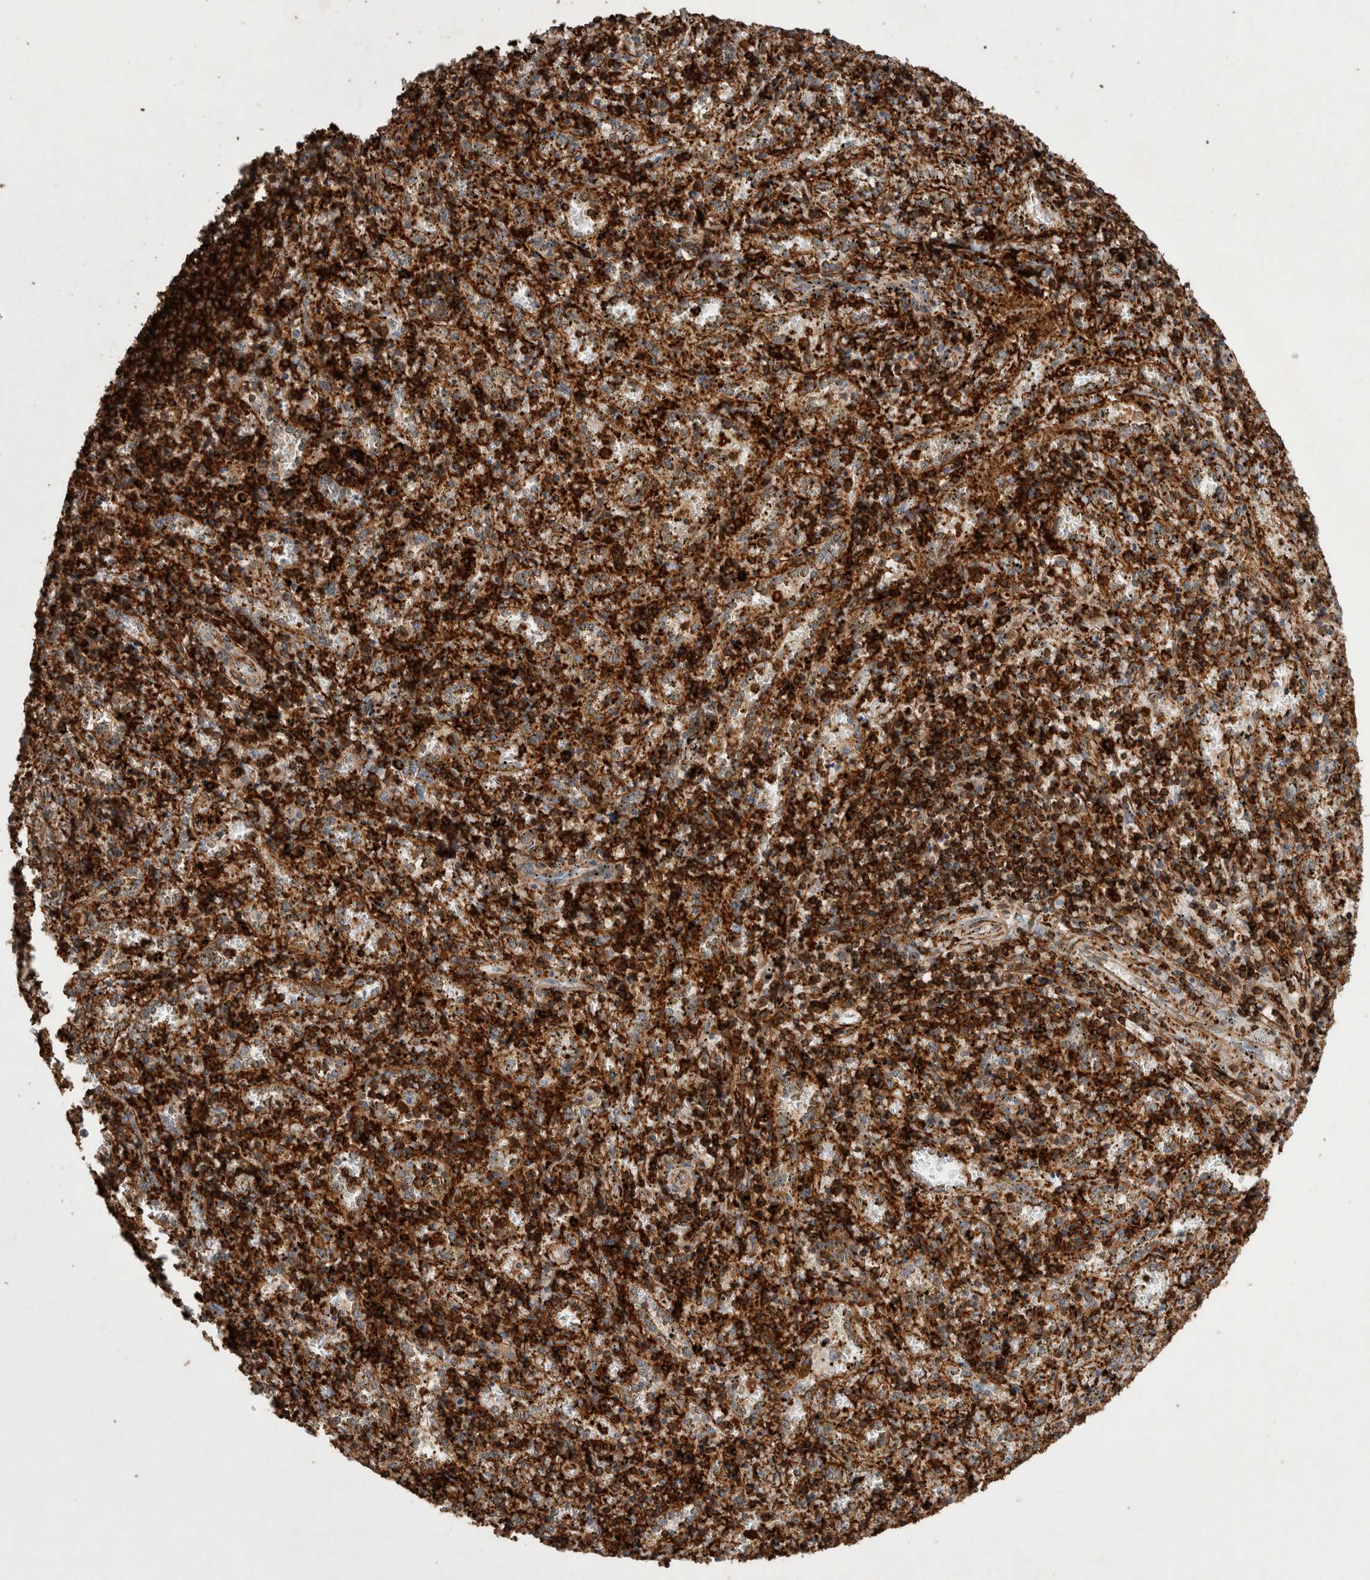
{"staining": {"intensity": "strong", "quantity": ">75%", "location": "cytoplasmic/membranous"}, "tissue": "spleen", "cell_type": "Cells in red pulp", "image_type": "normal", "snomed": [{"axis": "morphology", "description": "Normal tissue, NOS"}, {"axis": "topography", "description": "Spleen"}], "caption": "IHC of unremarkable human spleen displays high levels of strong cytoplasmic/membranous positivity in about >75% of cells in red pulp. The staining was performed using DAB, with brown indicating positive protein expression. Nuclei are stained blue with hematoxylin.", "gene": "GPER1", "patient": {"sex": "male", "age": 11}}